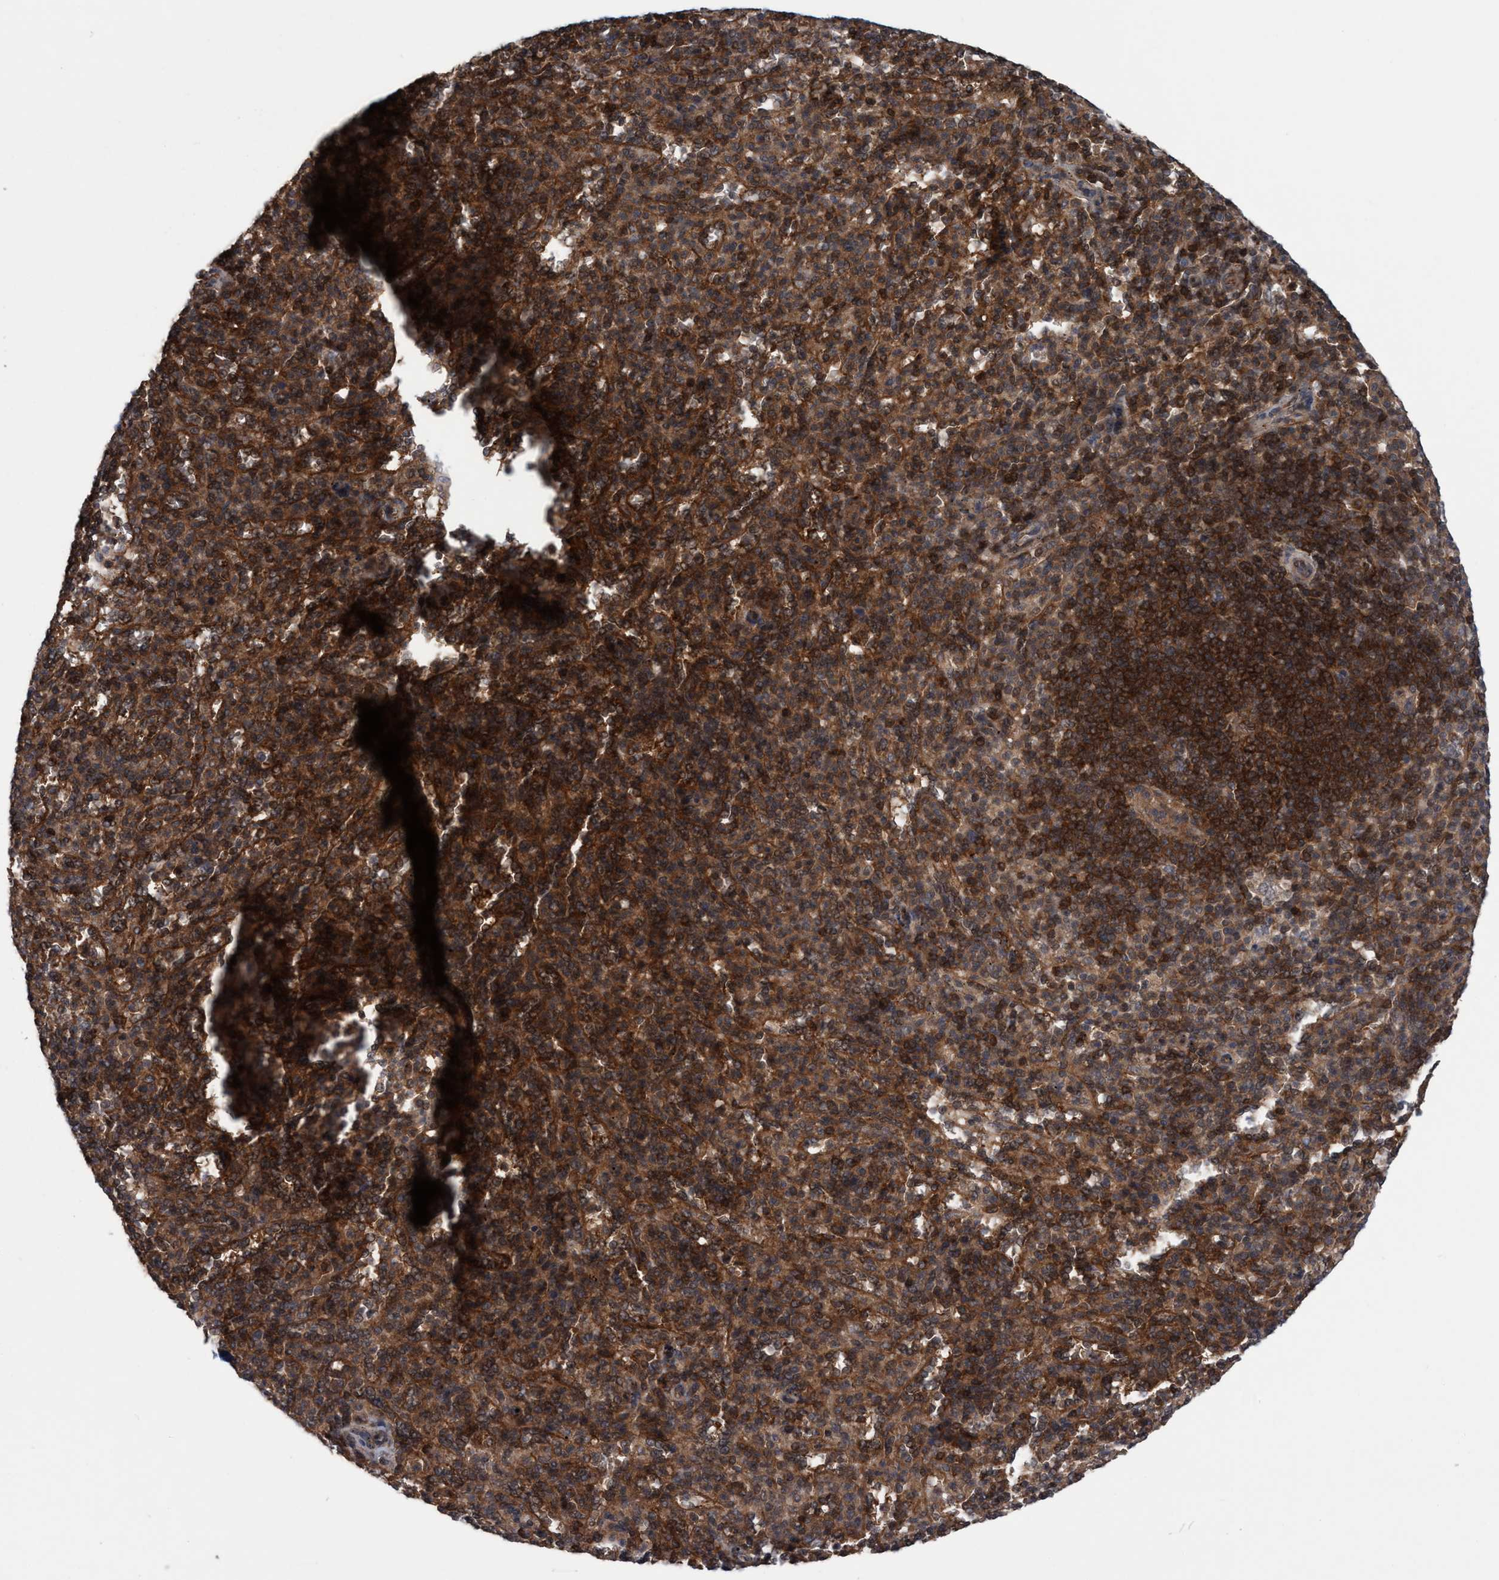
{"staining": {"intensity": "moderate", "quantity": ">75%", "location": "cytoplasmic/membranous"}, "tissue": "spleen", "cell_type": "Cells in red pulp", "image_type": "normal", "snomed": [{"axis": "morphology", "description": "Normal tissue, NOS"}, {"axis": "topography", "description": "Spleen"}], "caption": "IHC of unremarkable human spleen exhibits medium levels of moderate cytoplasmic/membranous positivity in approximately >75% of cells in red pulp.", "gene": "GLOD4", "patient": {"sex": "male", "age": 36}}